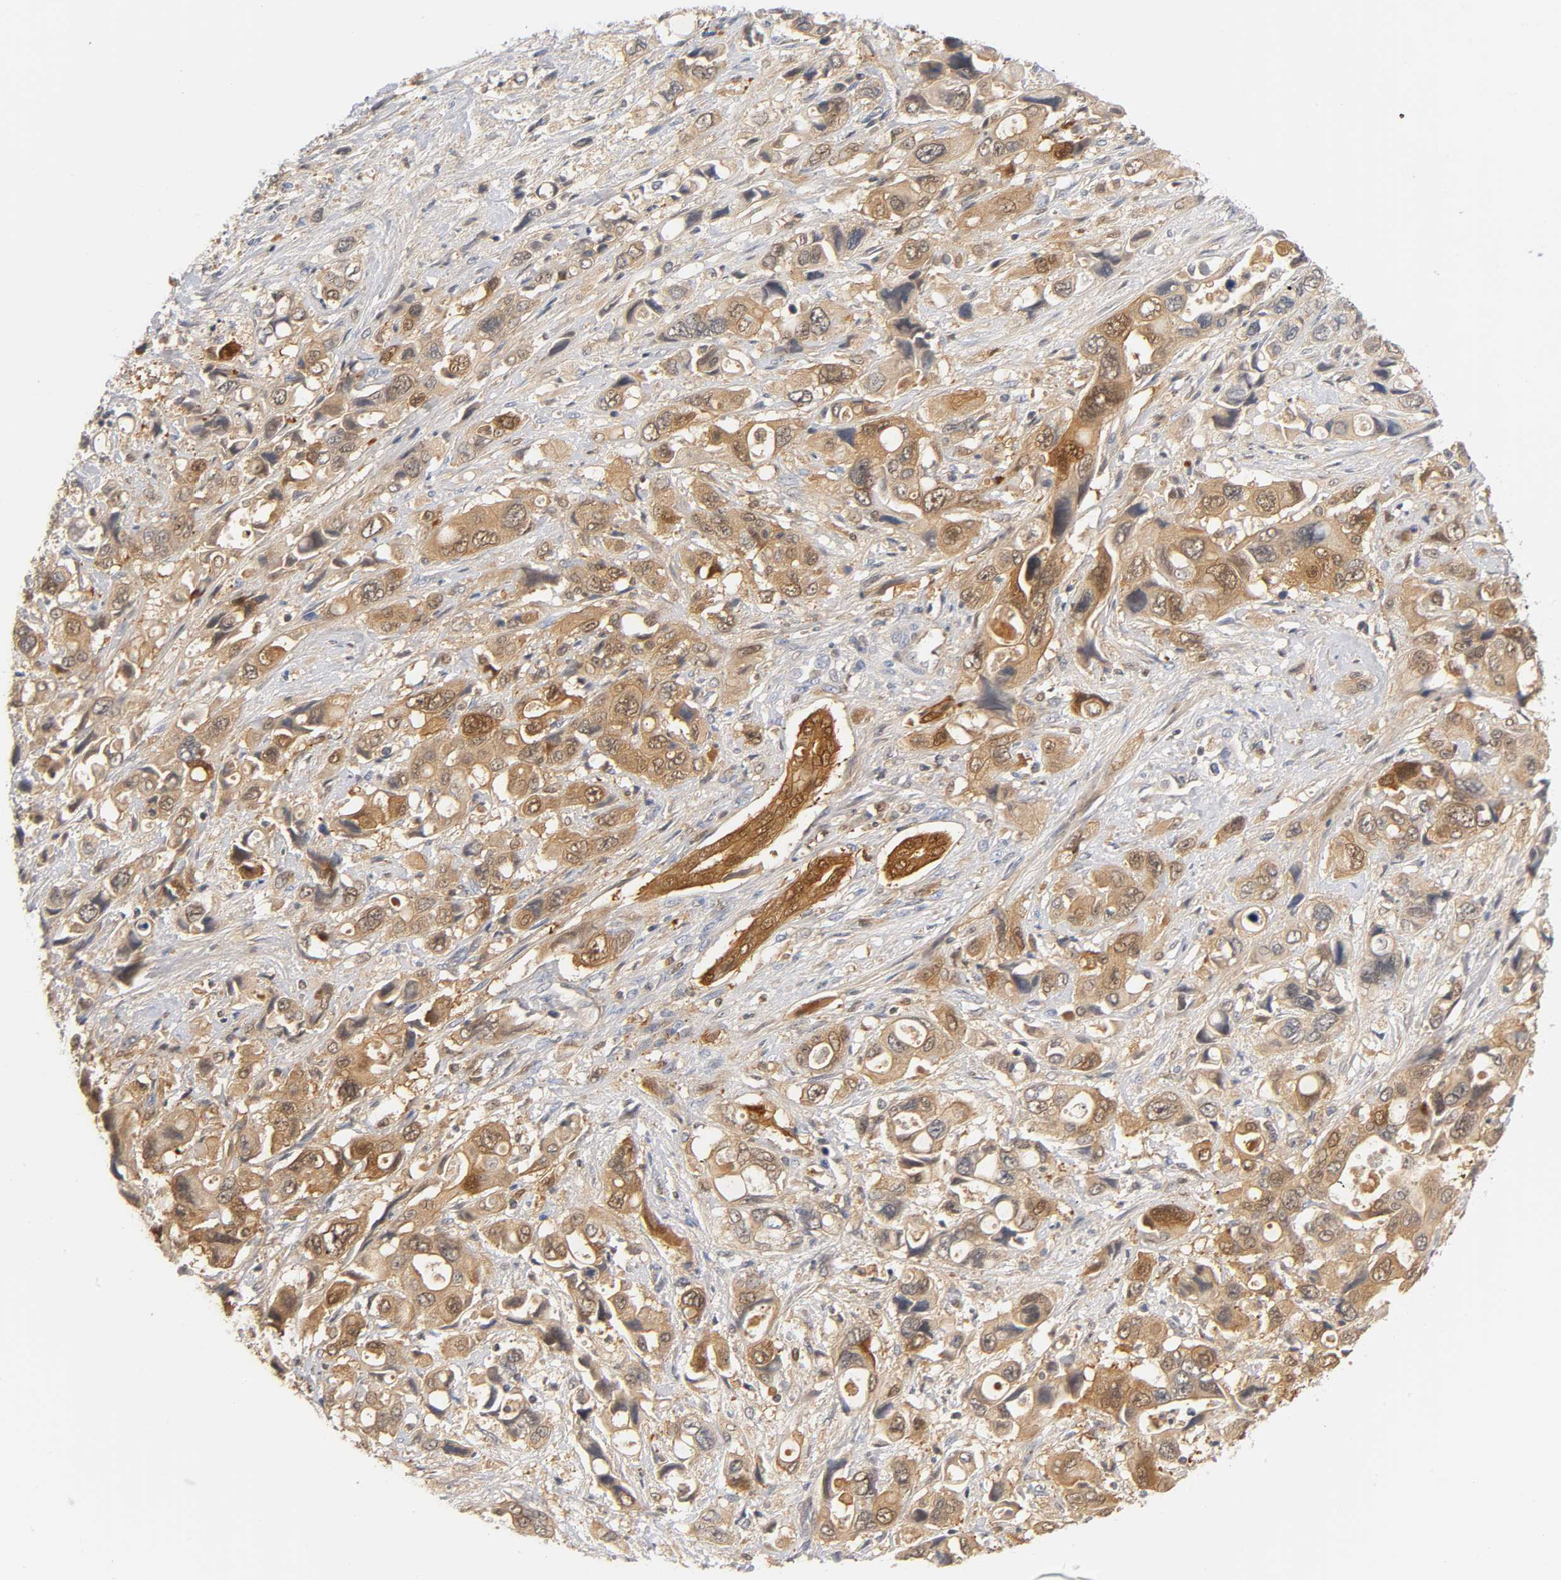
{"staining": {"intensity": "moderate", "quantity": ">75%", "location": "cytoplasmic/membranous,nuclear"}, "tissue": "pancreatic cancer", "cell_type": "Tumor cells", "image_type": "cancer", "snomed": [{"axis": "morphology", "description": "Adenocarcinoma, NOS"}, {"axis": "topography", "description": "Pancreas"}], "caption": "The immunohistochemical stain highlights moderate cytoplasmic/membranous and nuclear expression in tumor cells of pancreatic cancer tissue.", "gene": "IL18", "patient": {"sex": "male", "age": 46}}